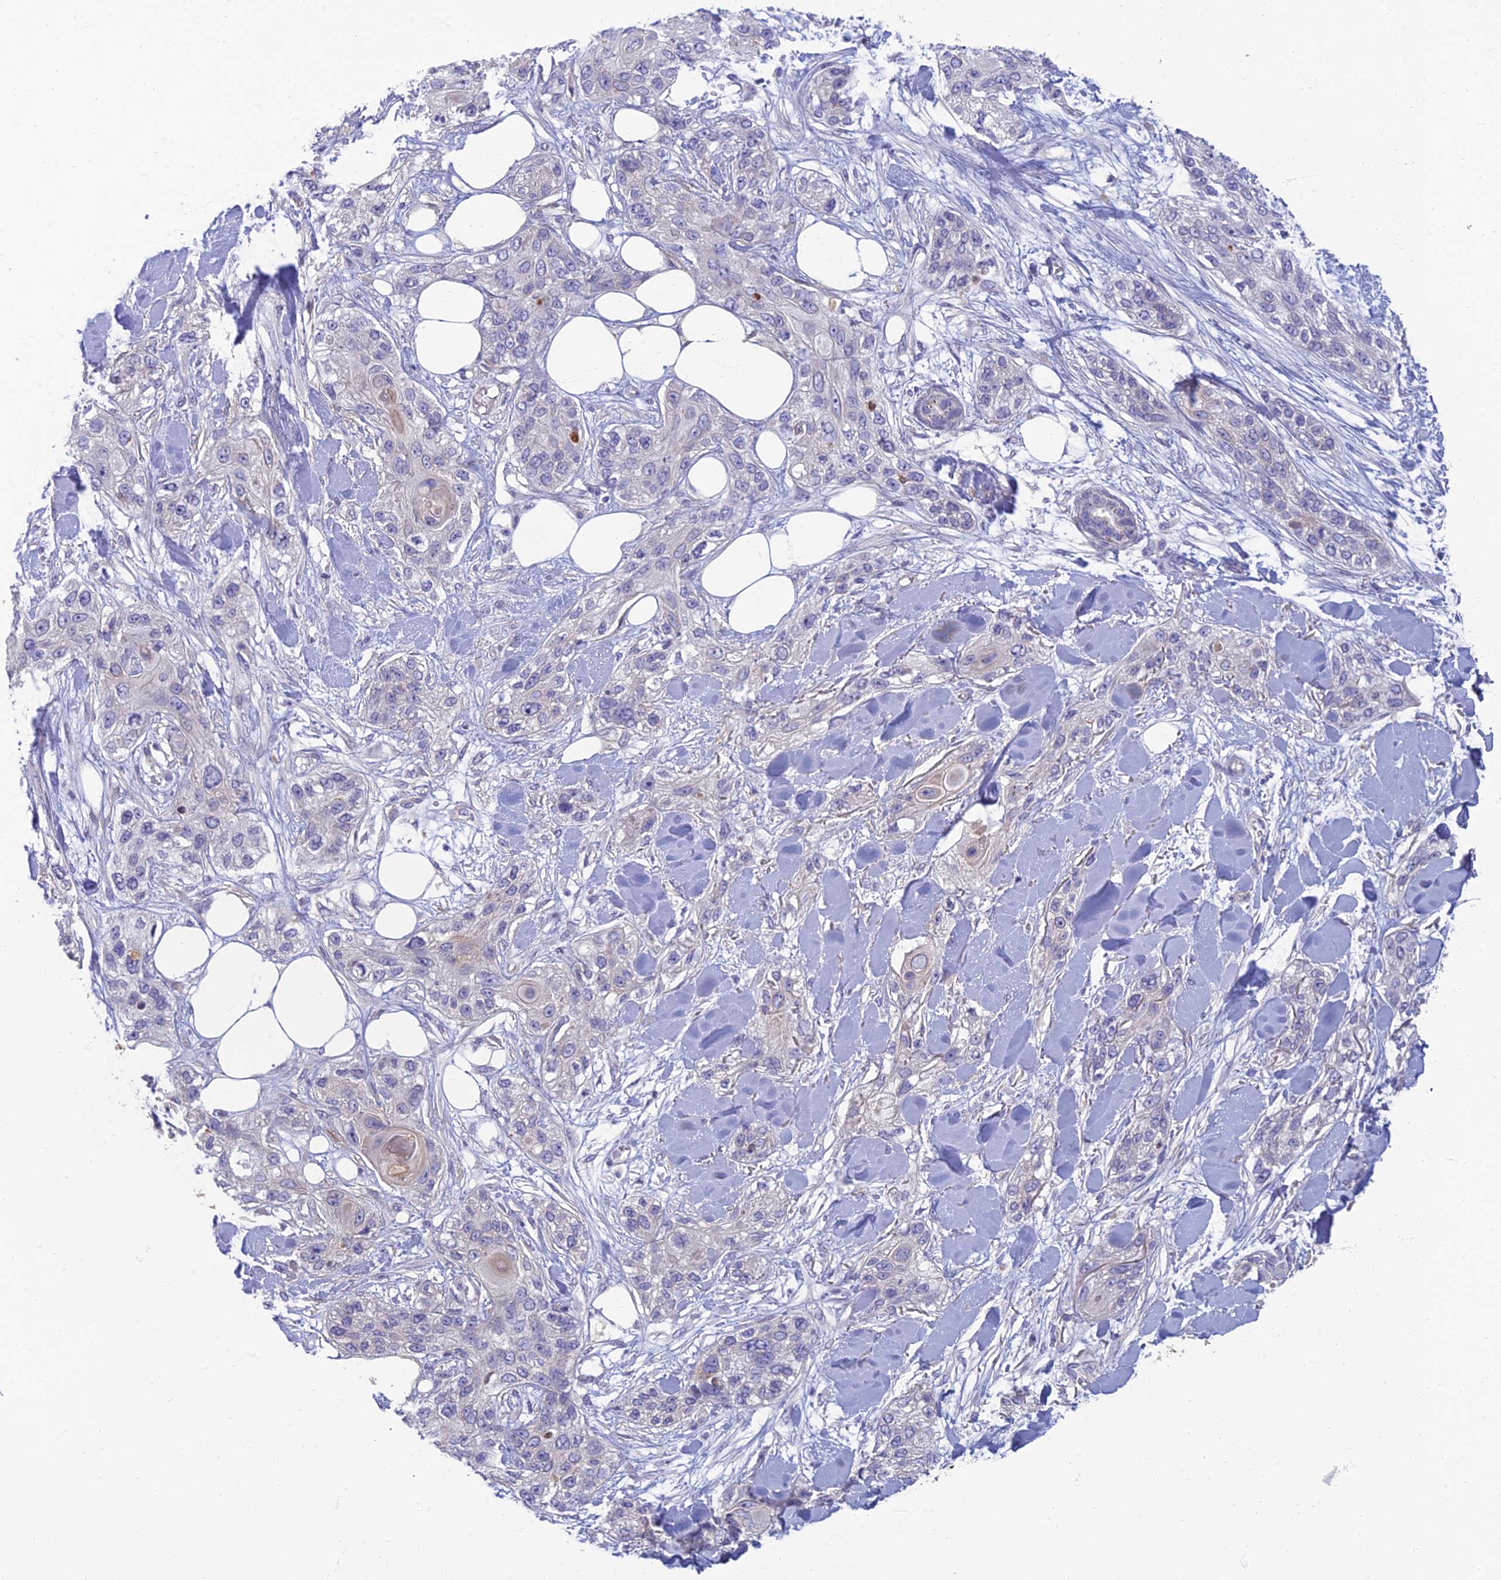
{"staining": {"intensity": "negative", "quantity": "none", "location": "none"}, "tissue": "skin cancer", "cell_type": "Tumor cells", "image_type": "cancer", "snomed": [{"axis": "morphology", "description": "Normal tissue, NOS"}, {"axis": "morphology", "description": "Squamous cell carcinoma, NOS"}, {"axis": "topography", "description": "Skin"}], "caption": "Squamous cell carcinoma (skin) stained for a protein using immunohistochemistry (IHC) demonstrates no positivity tumor cells.", "gene": "NEURL1", "patient": {"sex": "male", "age": 72}}